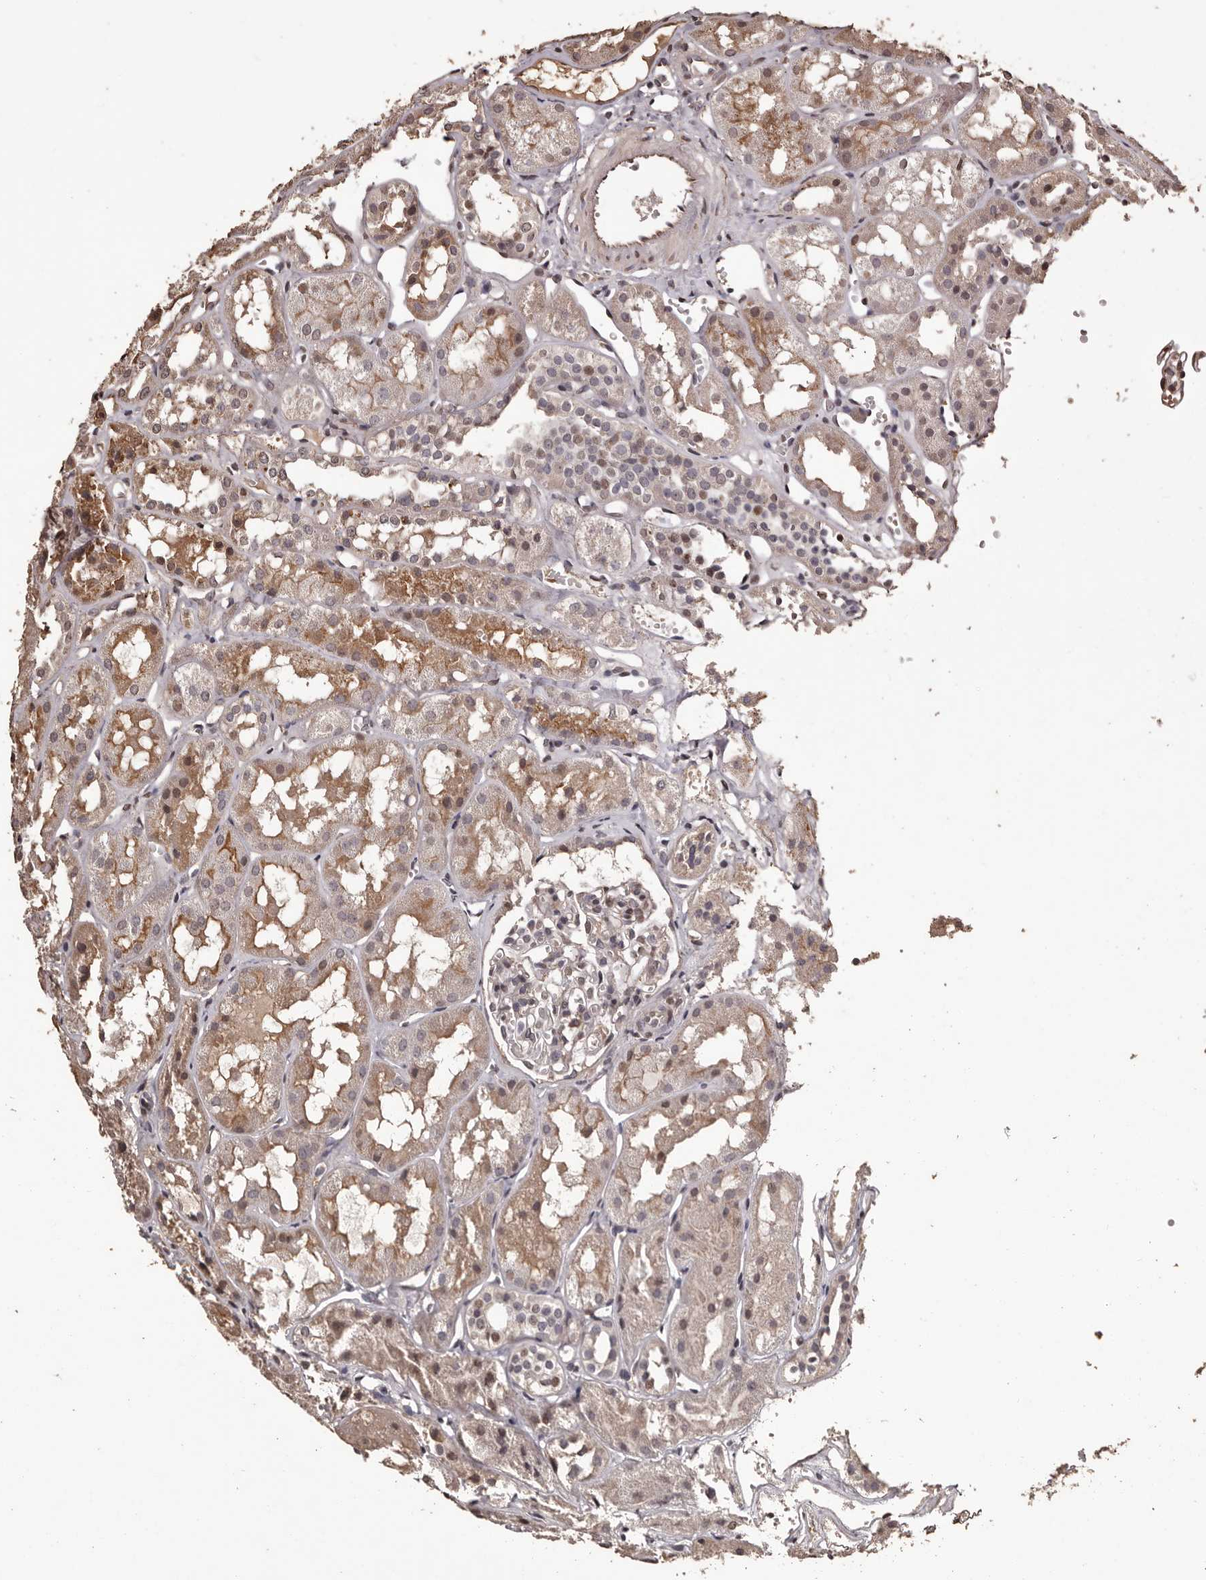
{"staining": {"intensity": "moderate", "quantity": "25%-75%", "location": "nuclear"}, "tissue": "kidney", "cell_type": "Cells in glomeruli", "image_type": "normal", "snomed": [{"axis": "morphology", "description": "Normal tissue, NOS"}, {"axis": "topography", "description": "Kidney"}], "caption": "Immunohistochemical staining of unremarkable human kidney demonstrates moderate nuclear protein expression in about 25%-75% of cells in glomeruli. The staining was performed using DAB (3,3'-diaminobenzidine) to visualize the protein expression in brown, while the nuclei were stained in blue with hematoxylin (Magnification: 20x).", "gene": "NAV1", "patient": {"sex": "male", "age": 16}}